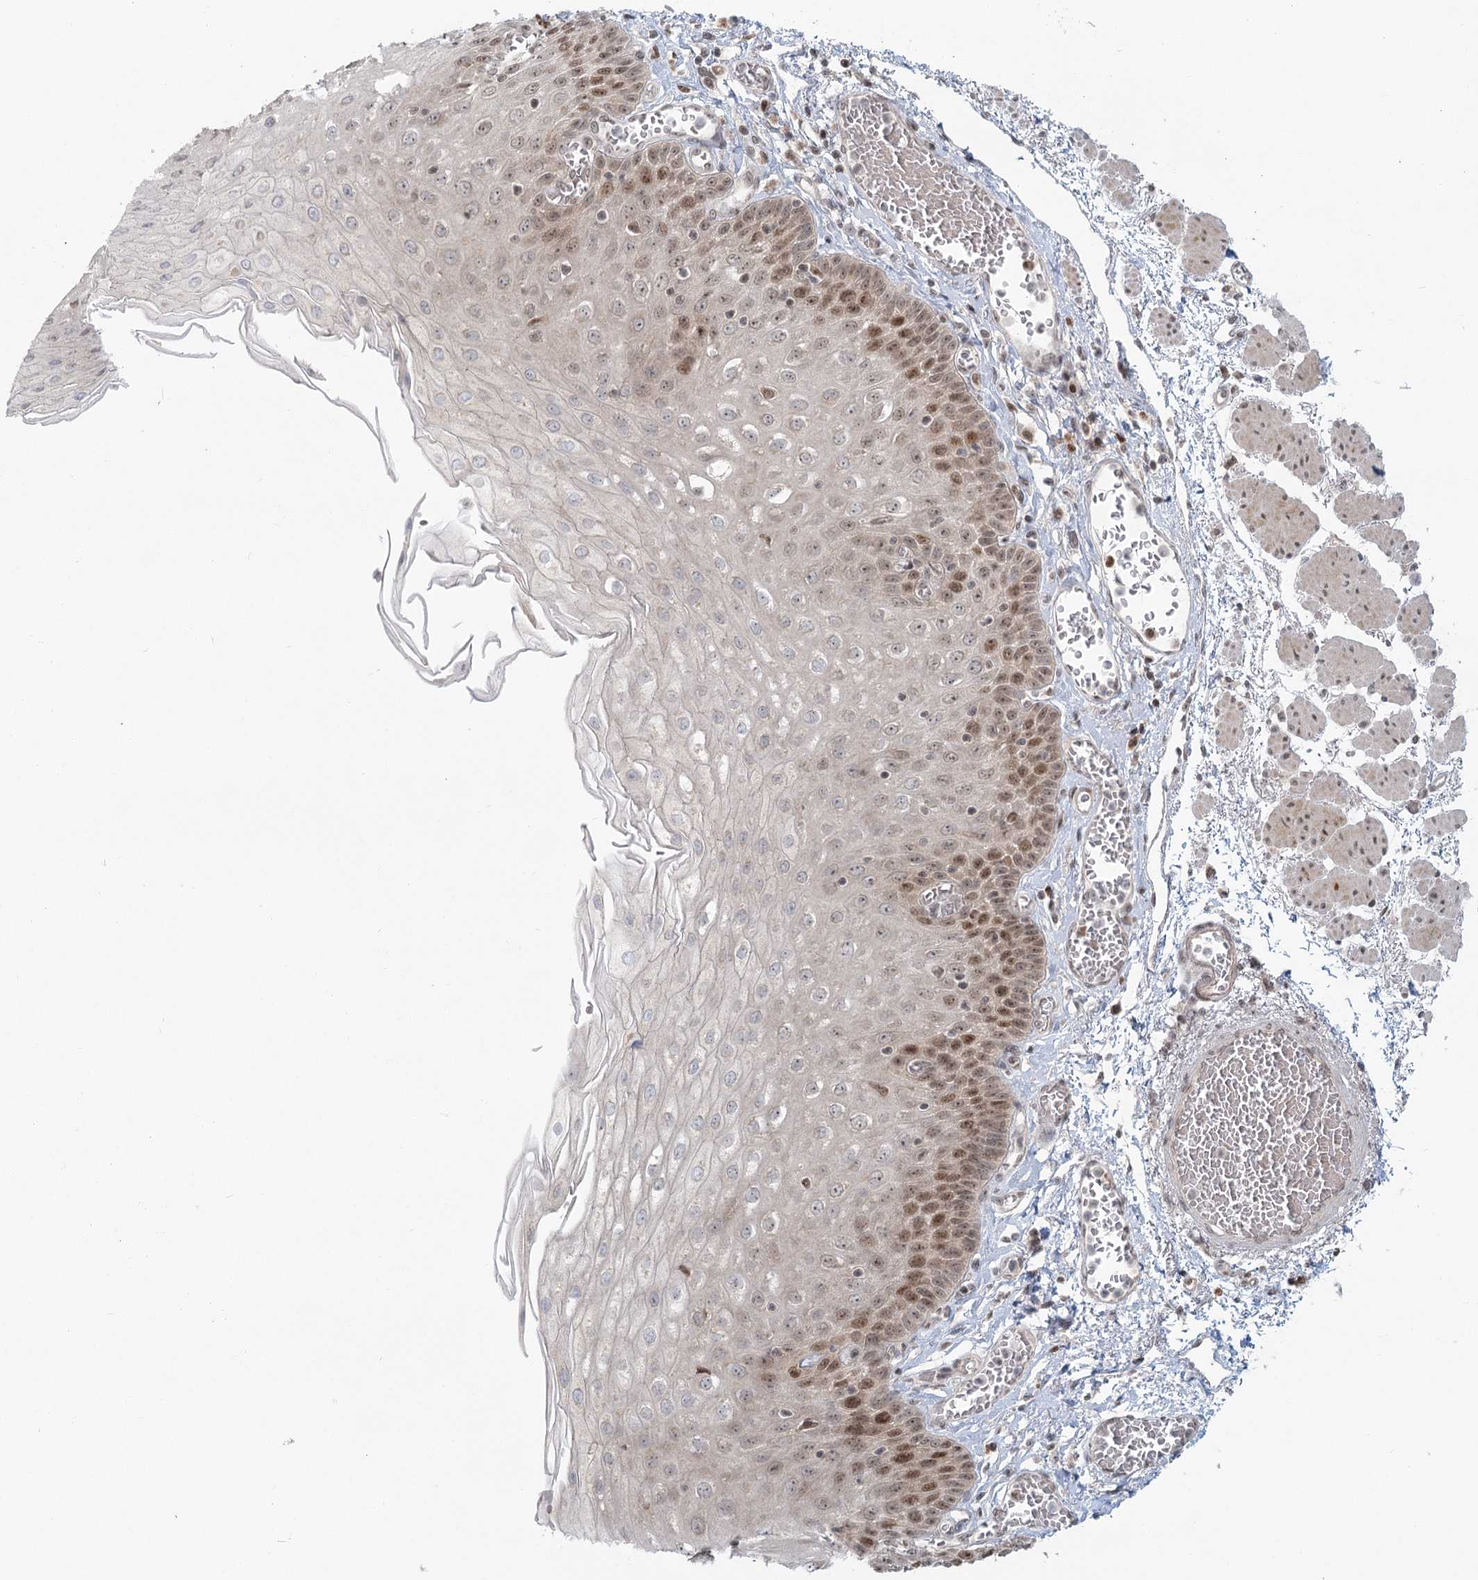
{"staining": {"intensity": "moderate", "quantity": "25%-75%", "location": "nuclear"}, "tissue": "esophagus", "cell_type": "Squamous epithelial cells", "image_type": "normal", "snomed": [{"axis": "morphology", "description": "Normal tissue, NOS"}, {"axis": "topography", "description": "Esophagus"}], "caption": "High-power microscopy captured an immunohistochemistry (IHC) image of benign esophagus, revealing moderate nuclear positivity in about 25%-75% of squamous epithelial cells. (DAB (3,3'-diaminobenzidine) = brown stain, brightfield microscopy at high magnification).", "gene": "R3HCC1L", "patient": {"sex": "male", "age": 81}}